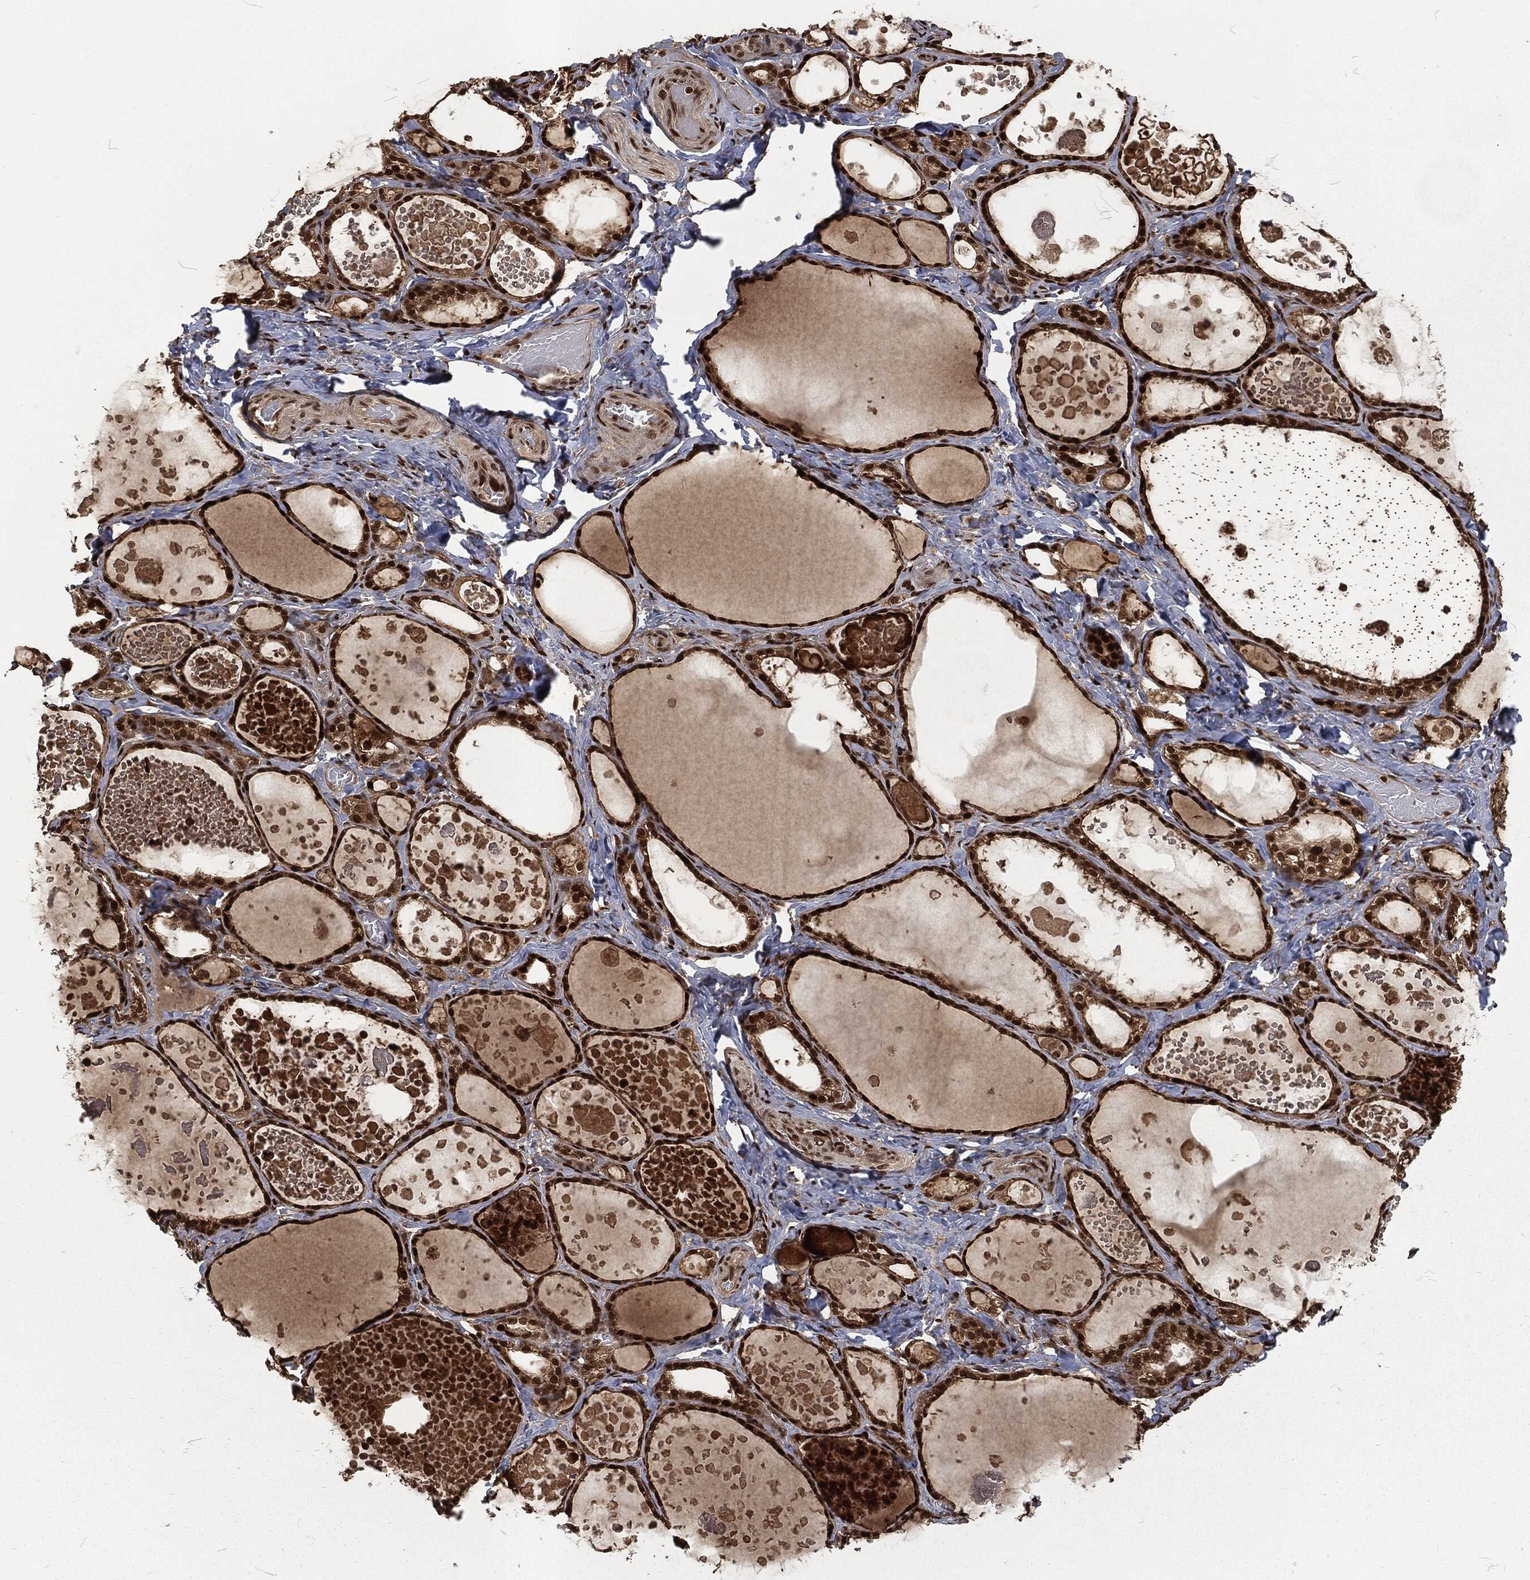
{"staining": {"intensity": "strong", "quantity": ">75%", "location": "nuclear"}, "tissue": "thyroid gland", "cell_type": "Glandular cells", "image_type": "normal", "snomed": [{"axis": "morphology", "description": "Normal tissue, NOS"}, {"axis": "topography", "description": "Thyroid gland"}], "caption": "Thyroid gland was stained to show a protein in brown. There is high levels of strong nuclear positivity in about >75% of glandular cells. Immunohistochemistry stains the protein of interest in brown and the nuclei are stained blue.", "gene": "NGRN", "patient": {"sex": "female", "age": 56}}